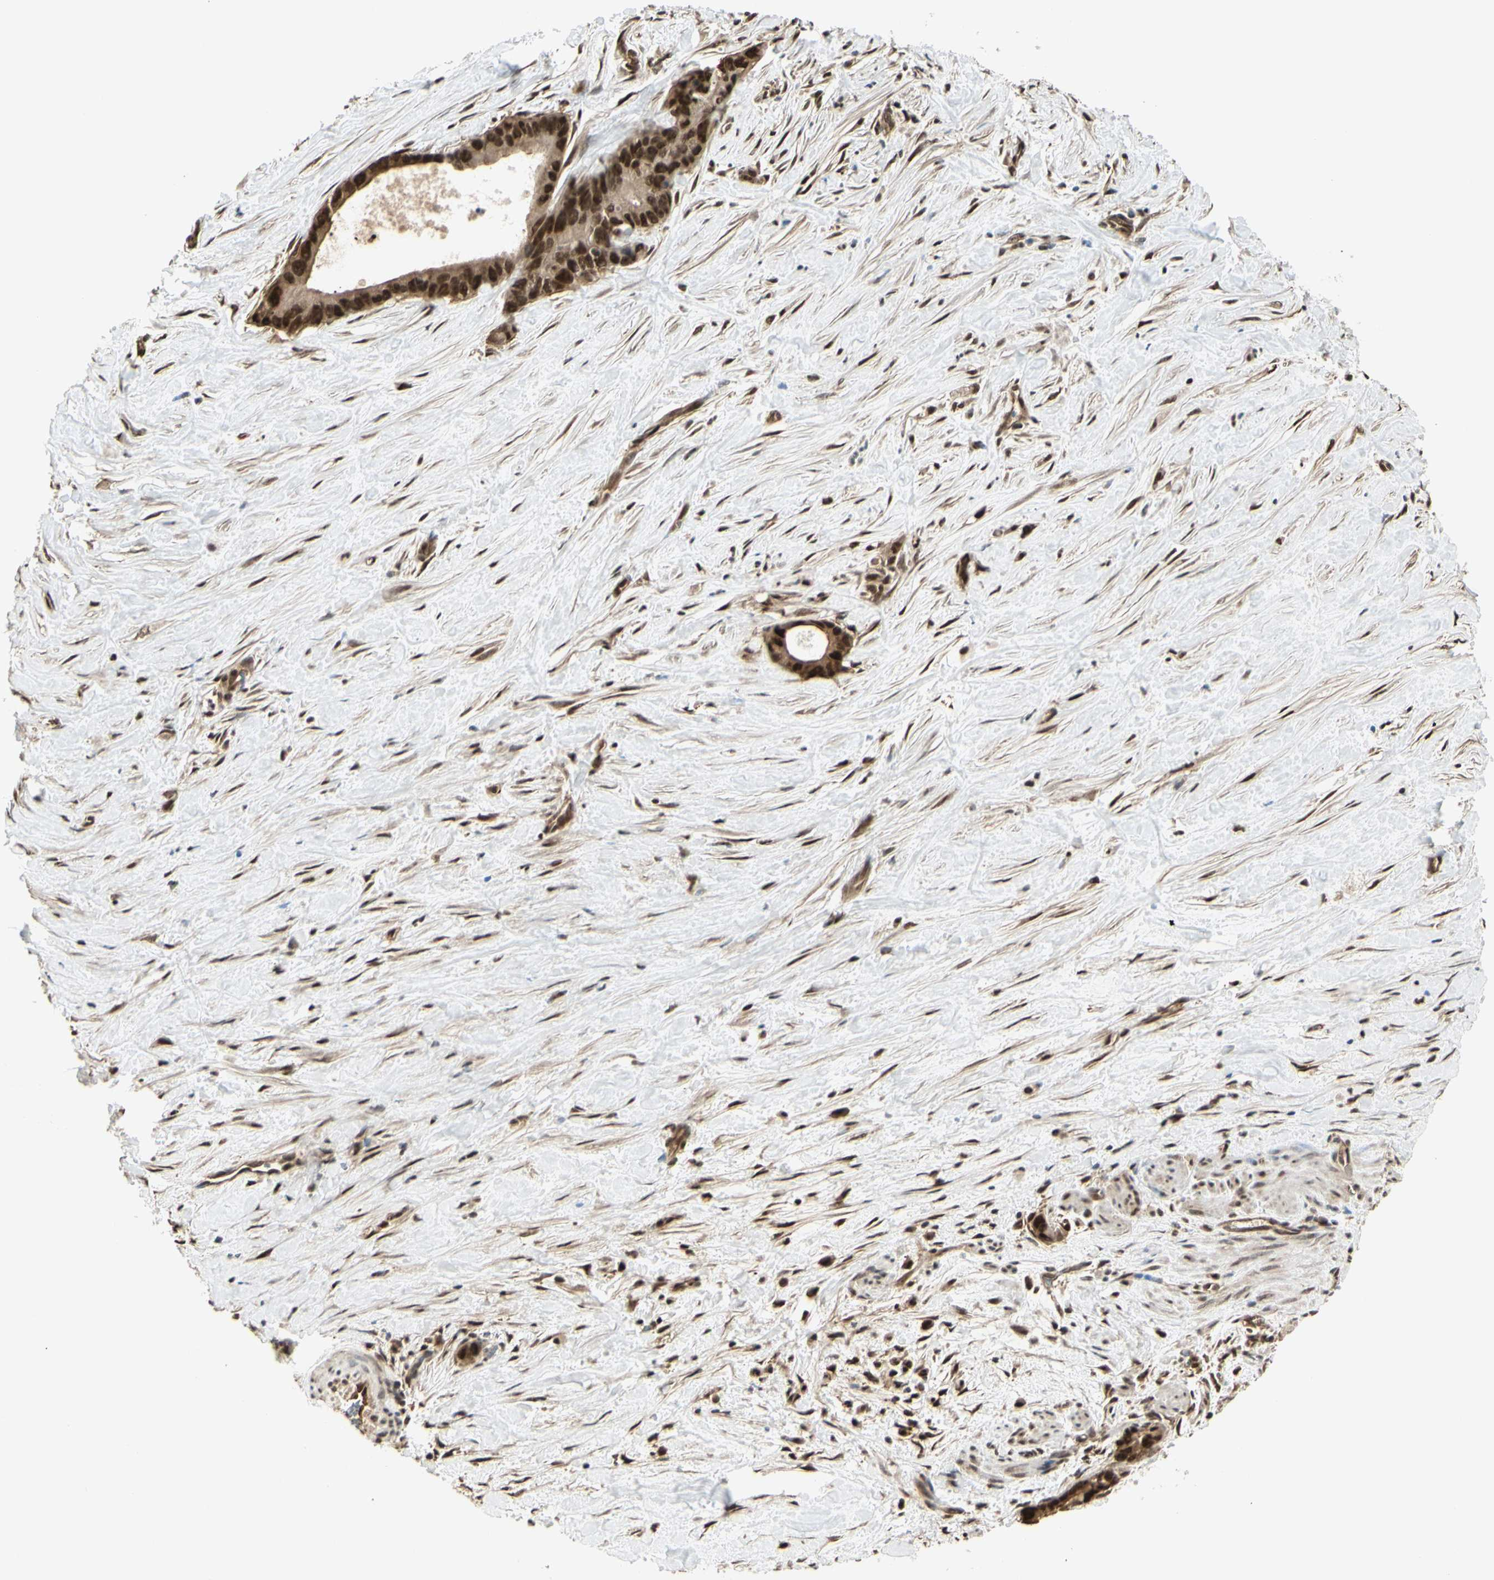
{"staining": {"intensity": "strong", "quantity": ">75%", "location": "cytoplasmic/membranous,nuclear"}, "tissue": "liver cancer", "cell_type": "Tumor cells", "image_type": "cancer", "snomed": [{"axis": "morphology", "description": "Cholangiocarcinoma"}, {"axis": "topography", "description": "Liver"}], "caption": "A high amount of strong cytoplasmic/membranous and nuclear positivity is present in about >75% of tumor cells in liver cancer (cholangiocarcinoma) tissue. (IHC, brightfield microscopy, high magnification).", "gene": "HSF1", "patient": {"sex": "female", "age": 55}}